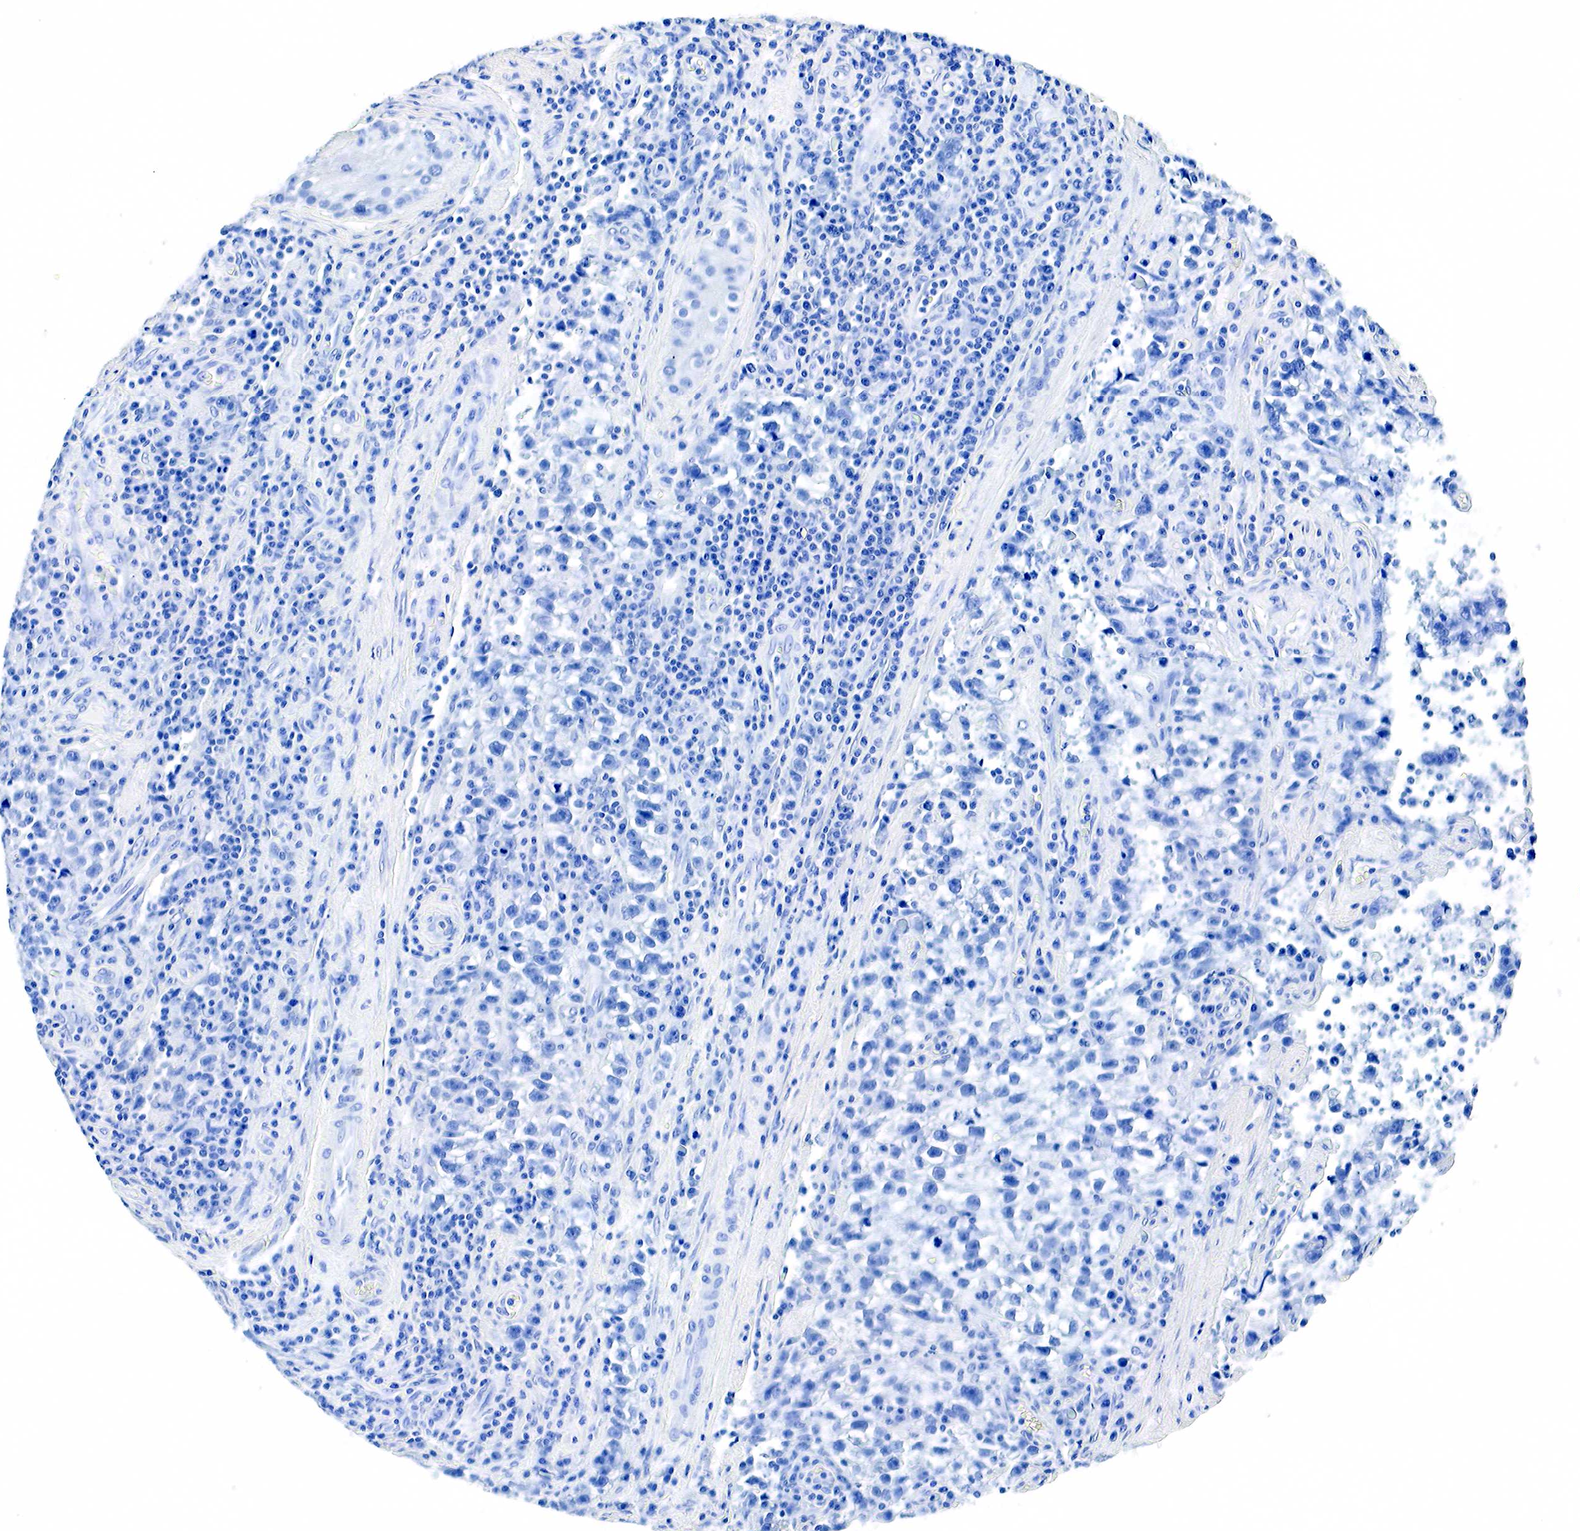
{"staining": {"intensity": "negative", "quantity": "none", "location": "none"}, "tissue": "testis cancer", "cell_type": "Tumor cells", "image_type": "cancer", "snomed": [{"axis": "morphology", "description": "Seminoma, NOS"}, {"axis": "topography", "description": "Testis"}], "caption": "Histopathology image shows no protein staining in tumor cells of testis cancer tissue. (Immunohistochemistry, brightfield microscopy, high magnification).", "gene": "ACP3", "patient": {"sex": "male", "age": 38}}